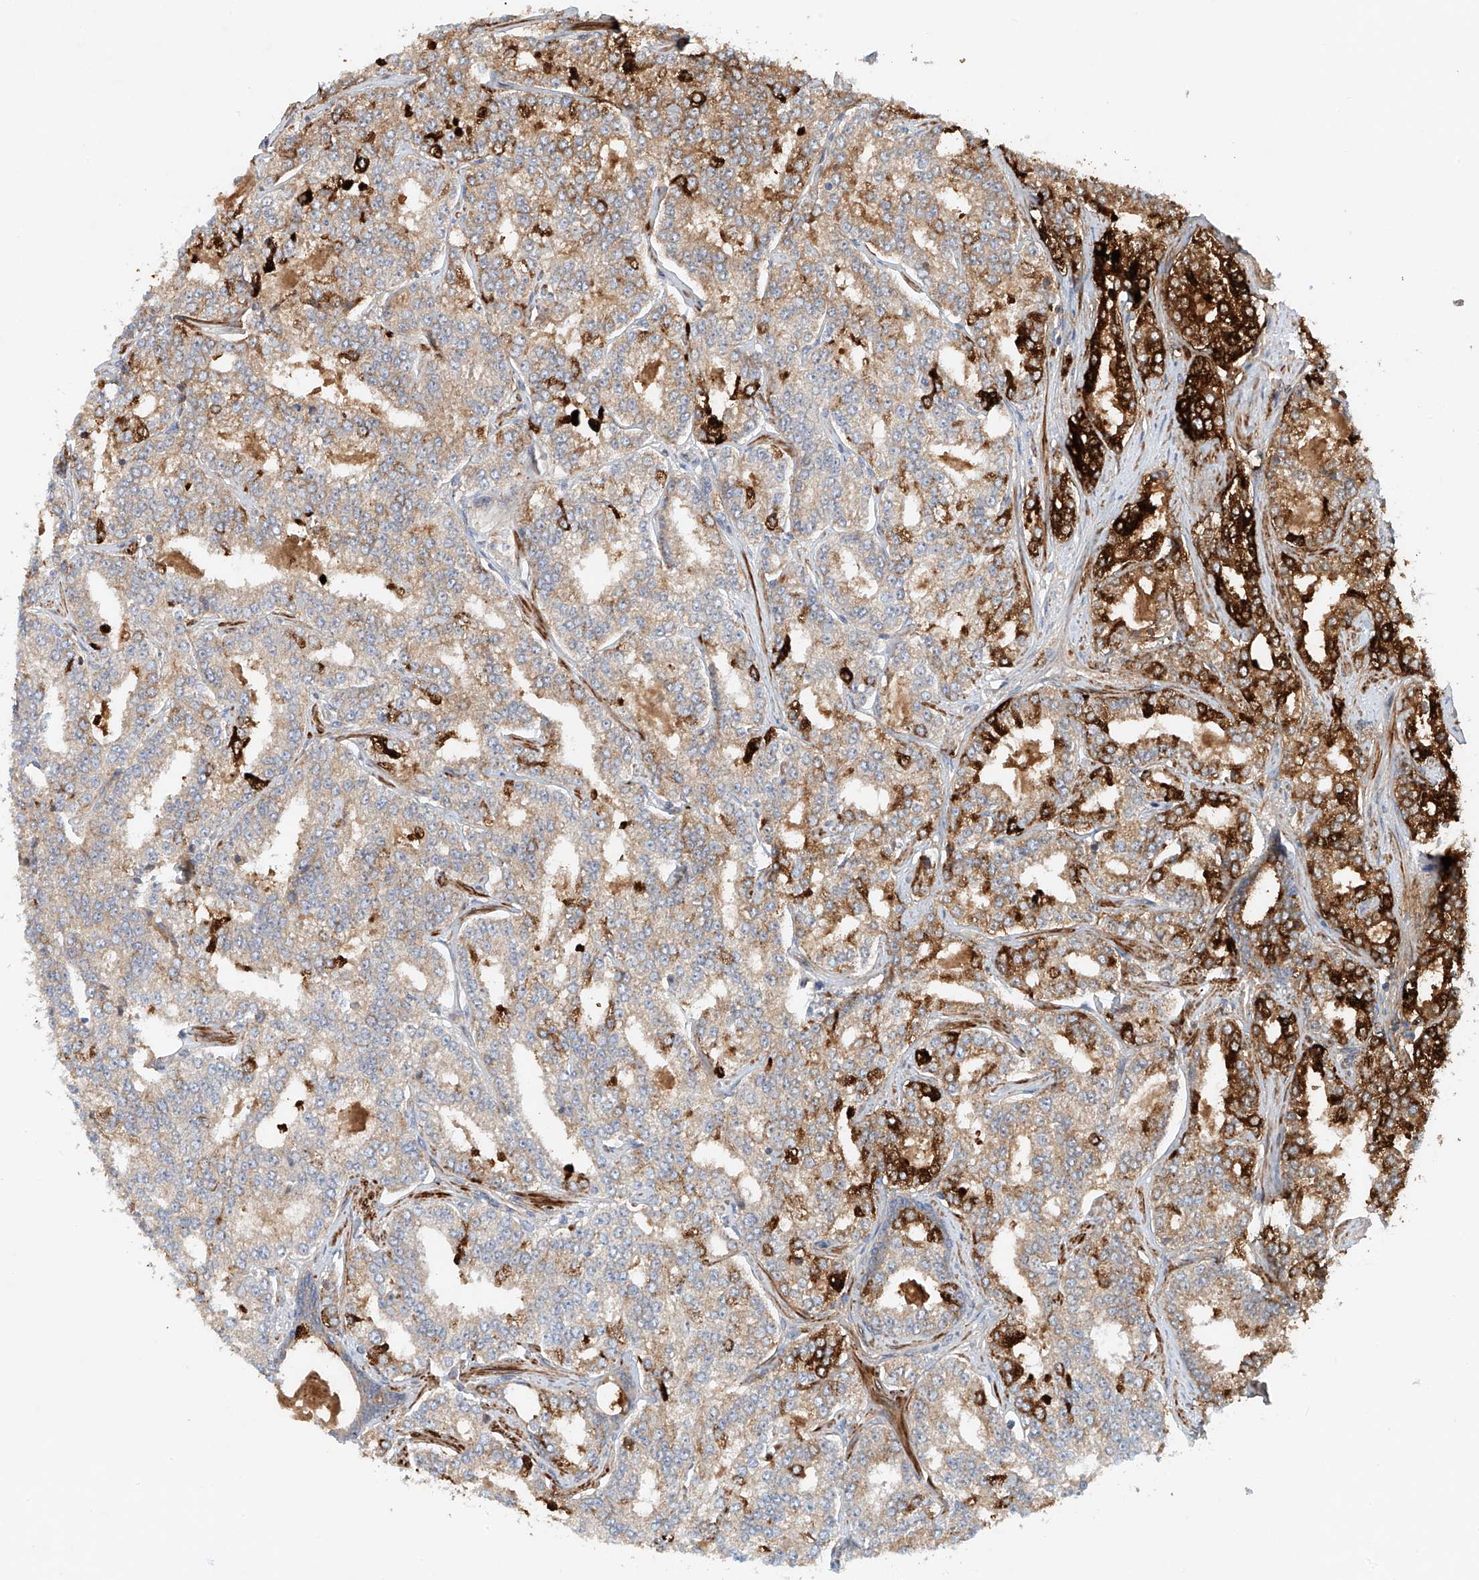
{"staining": {"intensity": "moderate", "quantity": "25%-75%", "location": "cytoplasmic/membranous"}, "tissue": "prostate cancer", "cell_type": "Tumor cells", "image_type": "cancer", "snomed": [{"axis": "morphology", "description": "Normal tissue, NOS"}, {"axis": "morphology", "description": "Adenocarcinoma, High grade"}, {"axis": "topography", "description": "Prostate"}], "caption": "A brown stain labels moderate cytoplasmic/membranous staining of a protein in prostate cancer (adenocarcinoma (high-grade)) tumor cells.", "gene": "LYRM9", "patient": {"sex": "male", "age": 83}}